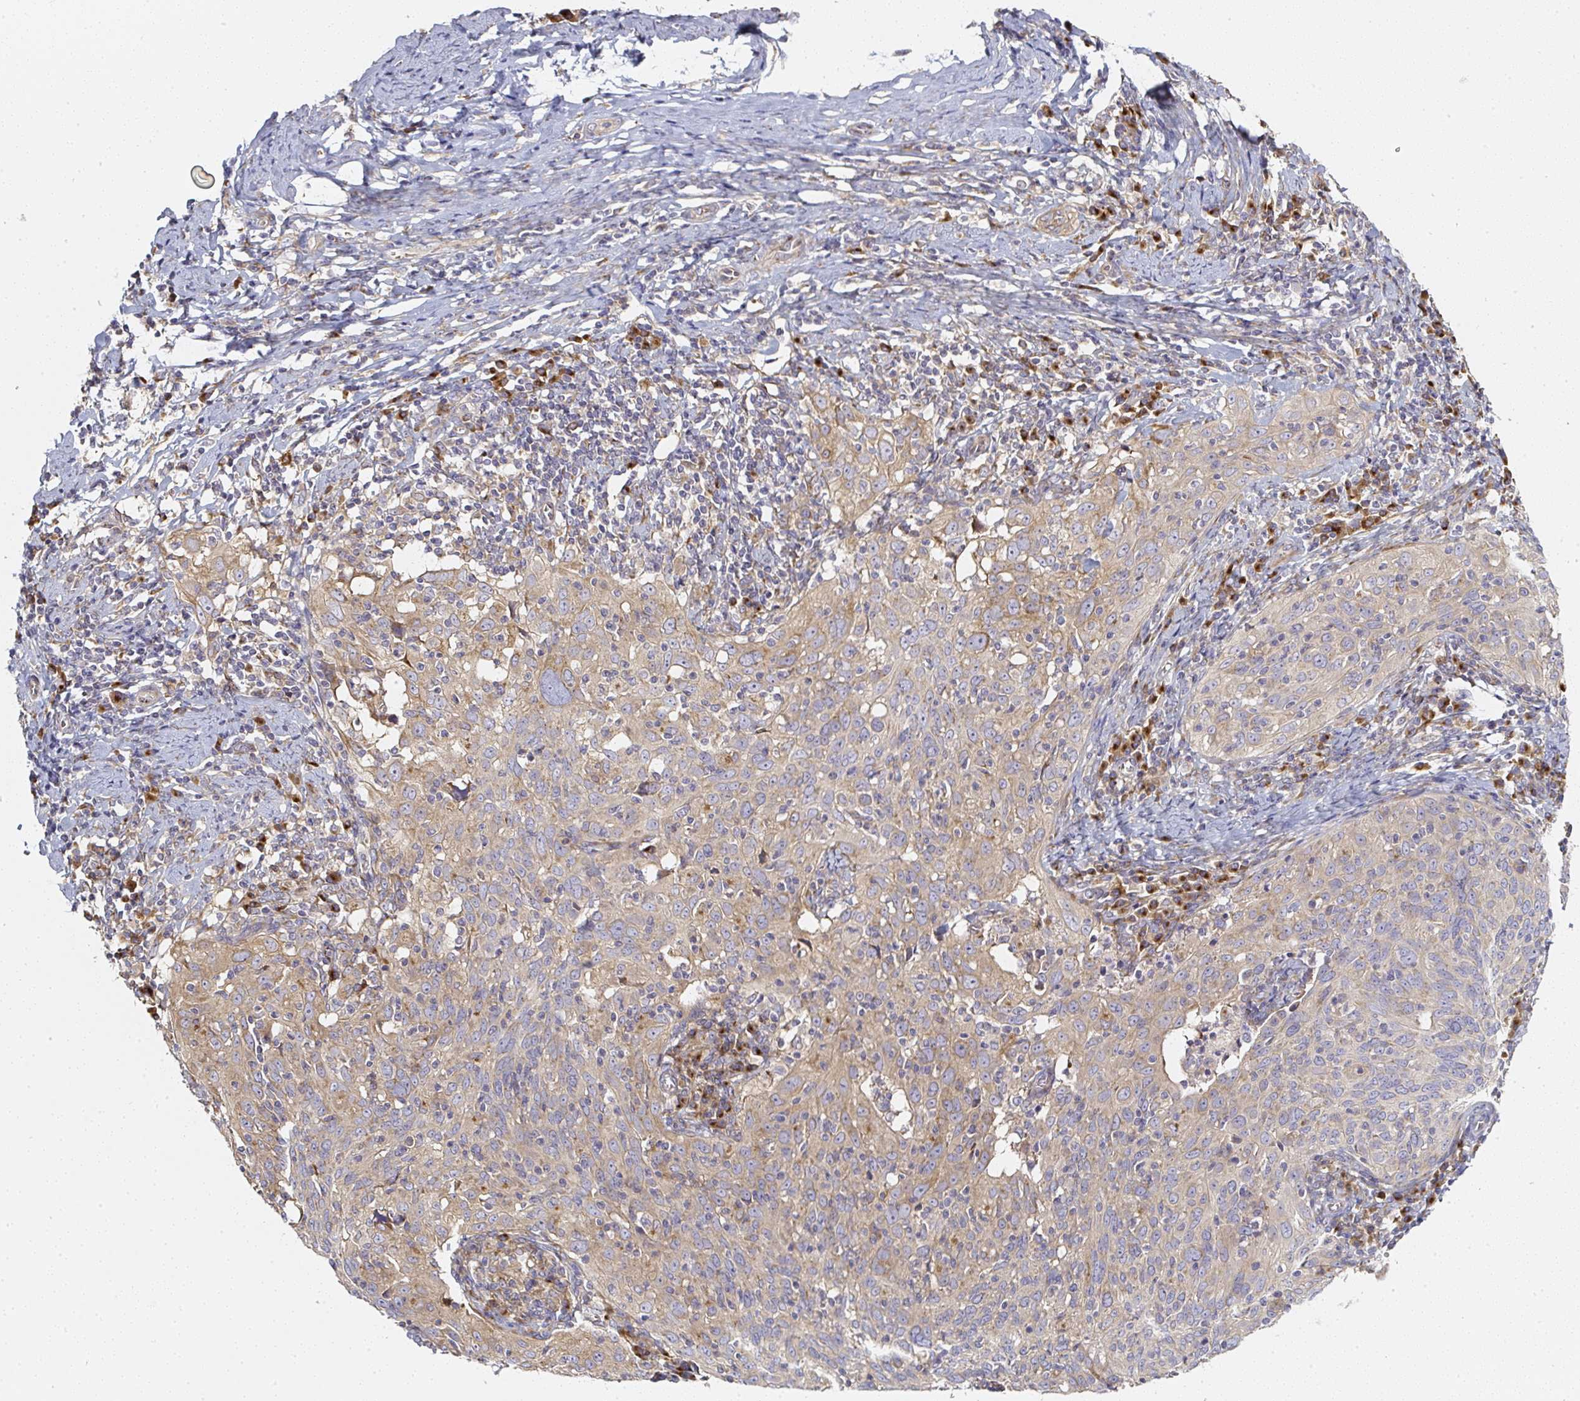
{"staining": {"intensity": "weak", "quantity": "25%-75%", "location": "cytoplasmic/membranous"}, "tissue": "cervical cancer", "cell_type": "Tumor cells", "image_type": "cancer", "snomed": [{"axis": "morphology", "description": "Squamous cell carcinoma, NOS"}, {"axis": "topography", "description": "Cervix"}], "caption": "Human cervical squamous cell carcinoma stained for a protein (brown) exhibits weak cytoplasmic/membranous positive staining in approximately 25%-75% of tumor cells.", "gene": "MLX", "patient": {"sex": "female", "age": 31}}